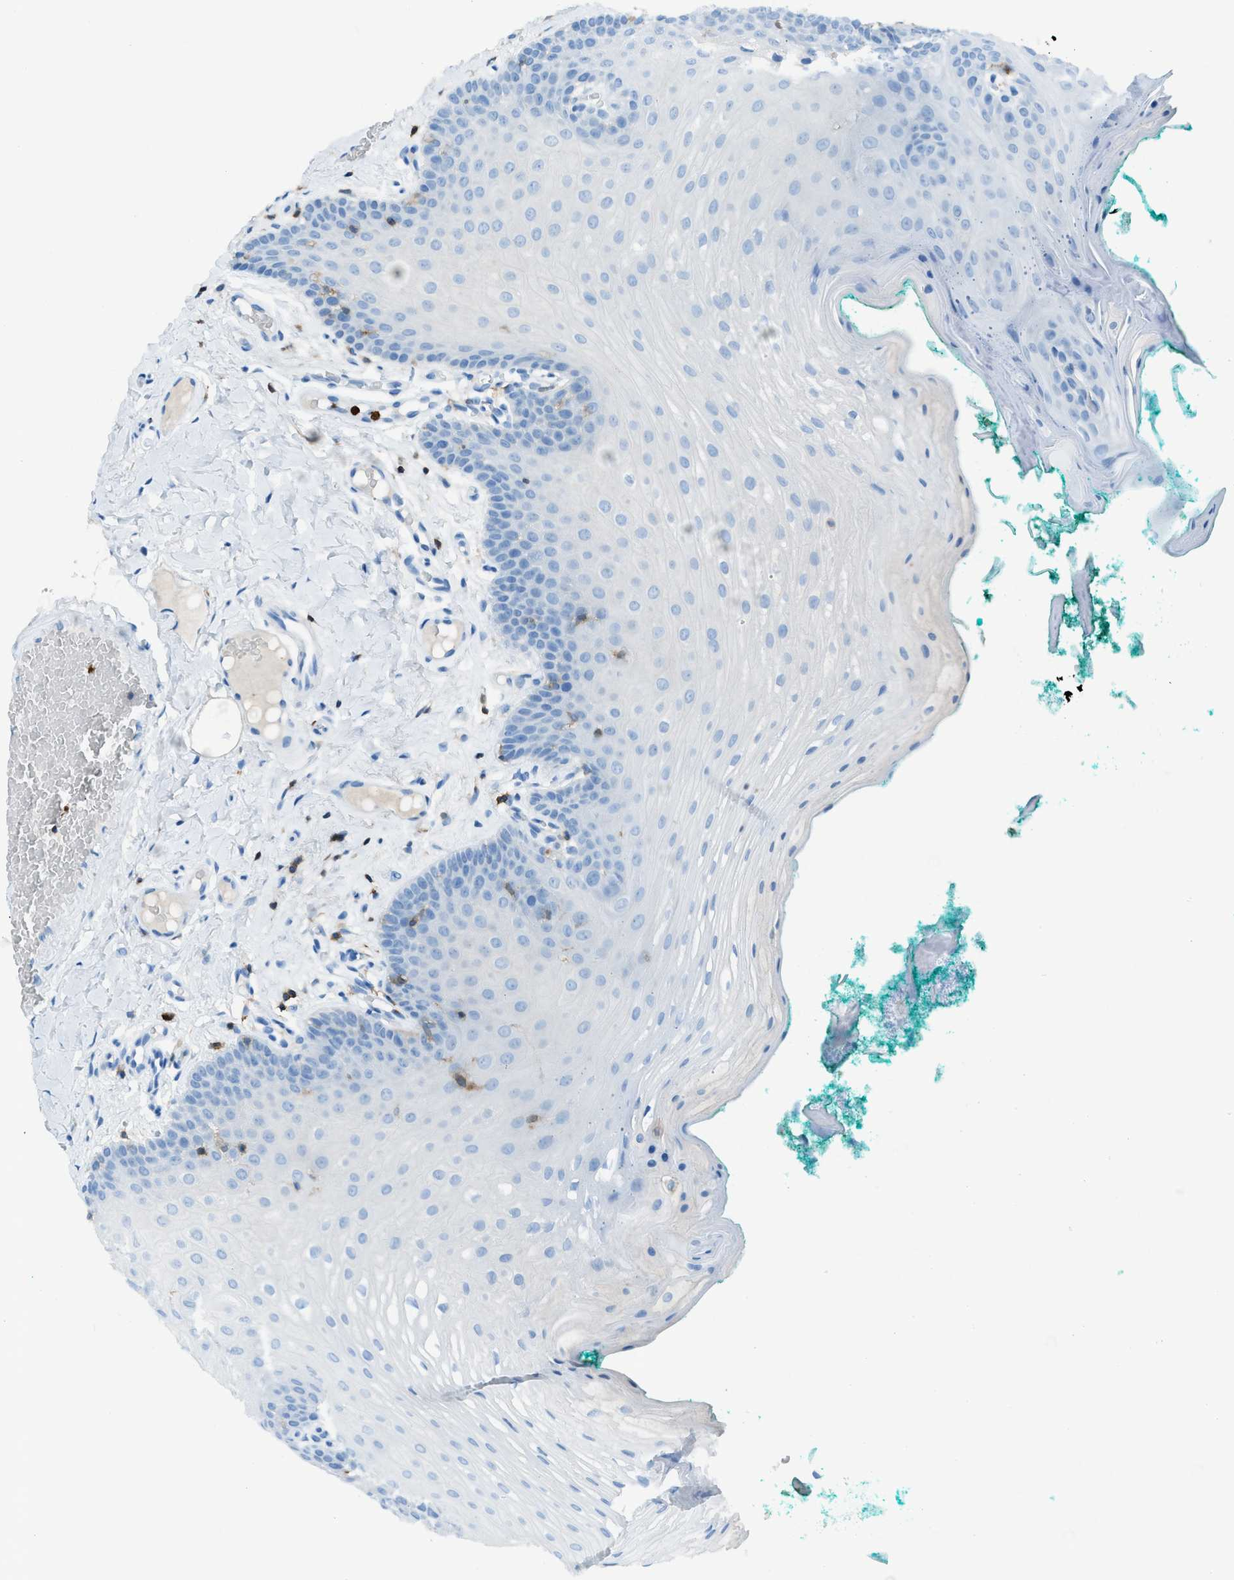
{"staining": {"intensity": "negative", "quantity": "none", "location": "none"}, "tissue": "oral mucosa", "cell_type": "Squamous epithelial cells", "image_type": "normal", "snomed": [{"axis": "morphology", "description": "Normal tissue, NOS"}, {"axis": "topography", "description": "Oral tissue"}], "caption": "This histopathology image is of benign oral mucosa stained with IHC to label a protein in brown with the nuclei are counter-stained blue. There is no positivity in squamous epithelial cells. (DAB (3,3'-diaminobenzidine) immunohistochemistry visualized using brightfield microscopy, high magnification).", "gene": "ITGB2", "patient": {"sex": "male", "age": 58}}